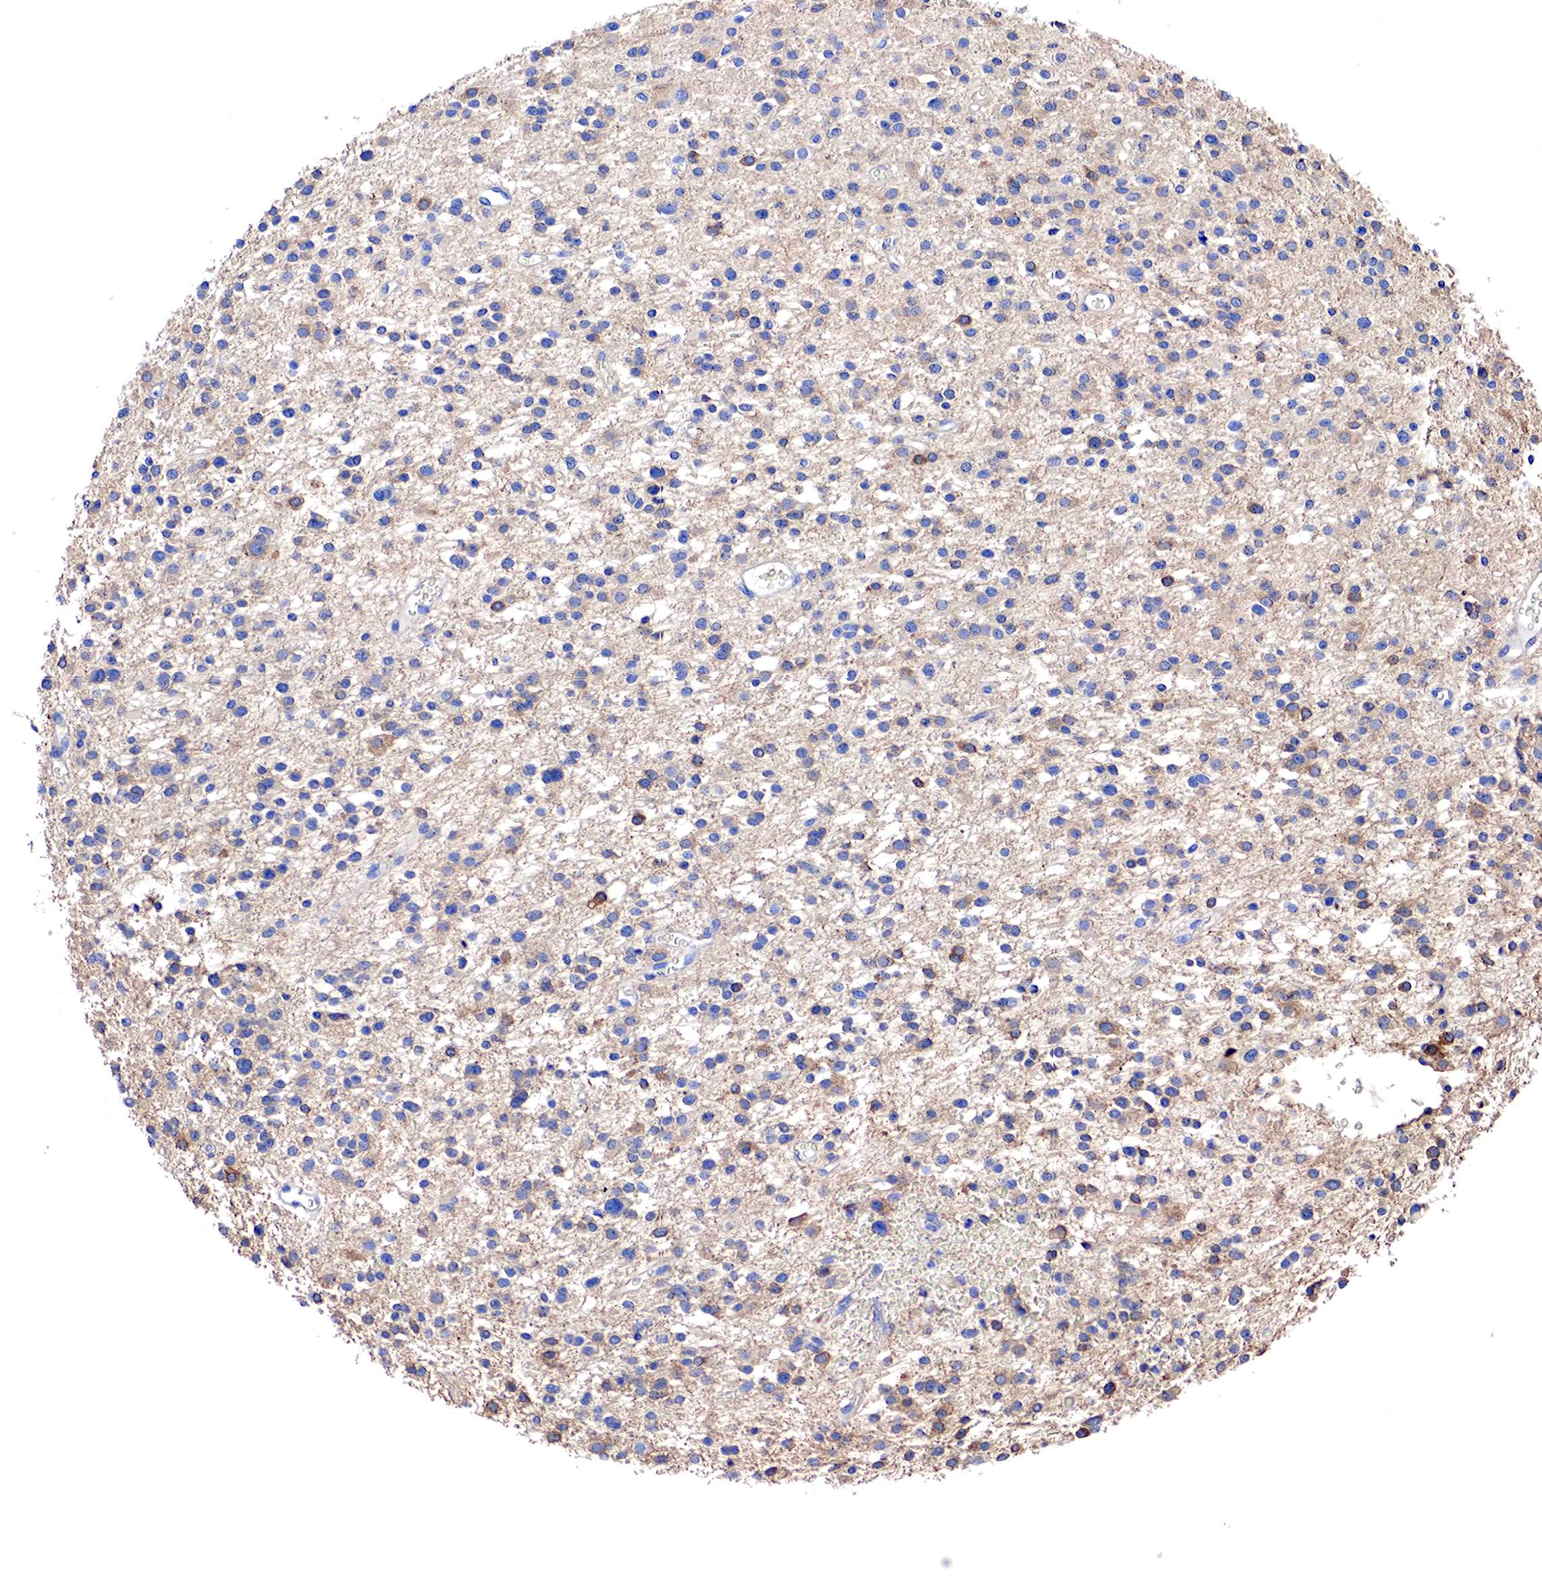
{"staining": {"intensity": "weak", "quantity": "<25%", "location": "cytoplasmic/membranous"}, "tissue": "glioma", "cell_type": "Tumor cells", "image_type": "cancer", "snomed": [{"axis": "morphology", "description": "Glioma, malignant, Low grade"}, {"axis": "topography", "description": "Brain"}], "caption": "This is an immunohistochemistry image of human glioma. There is no expression in tumor cells.", "gene": "RDX", "patient": {"sex": "female", "age": 36}}